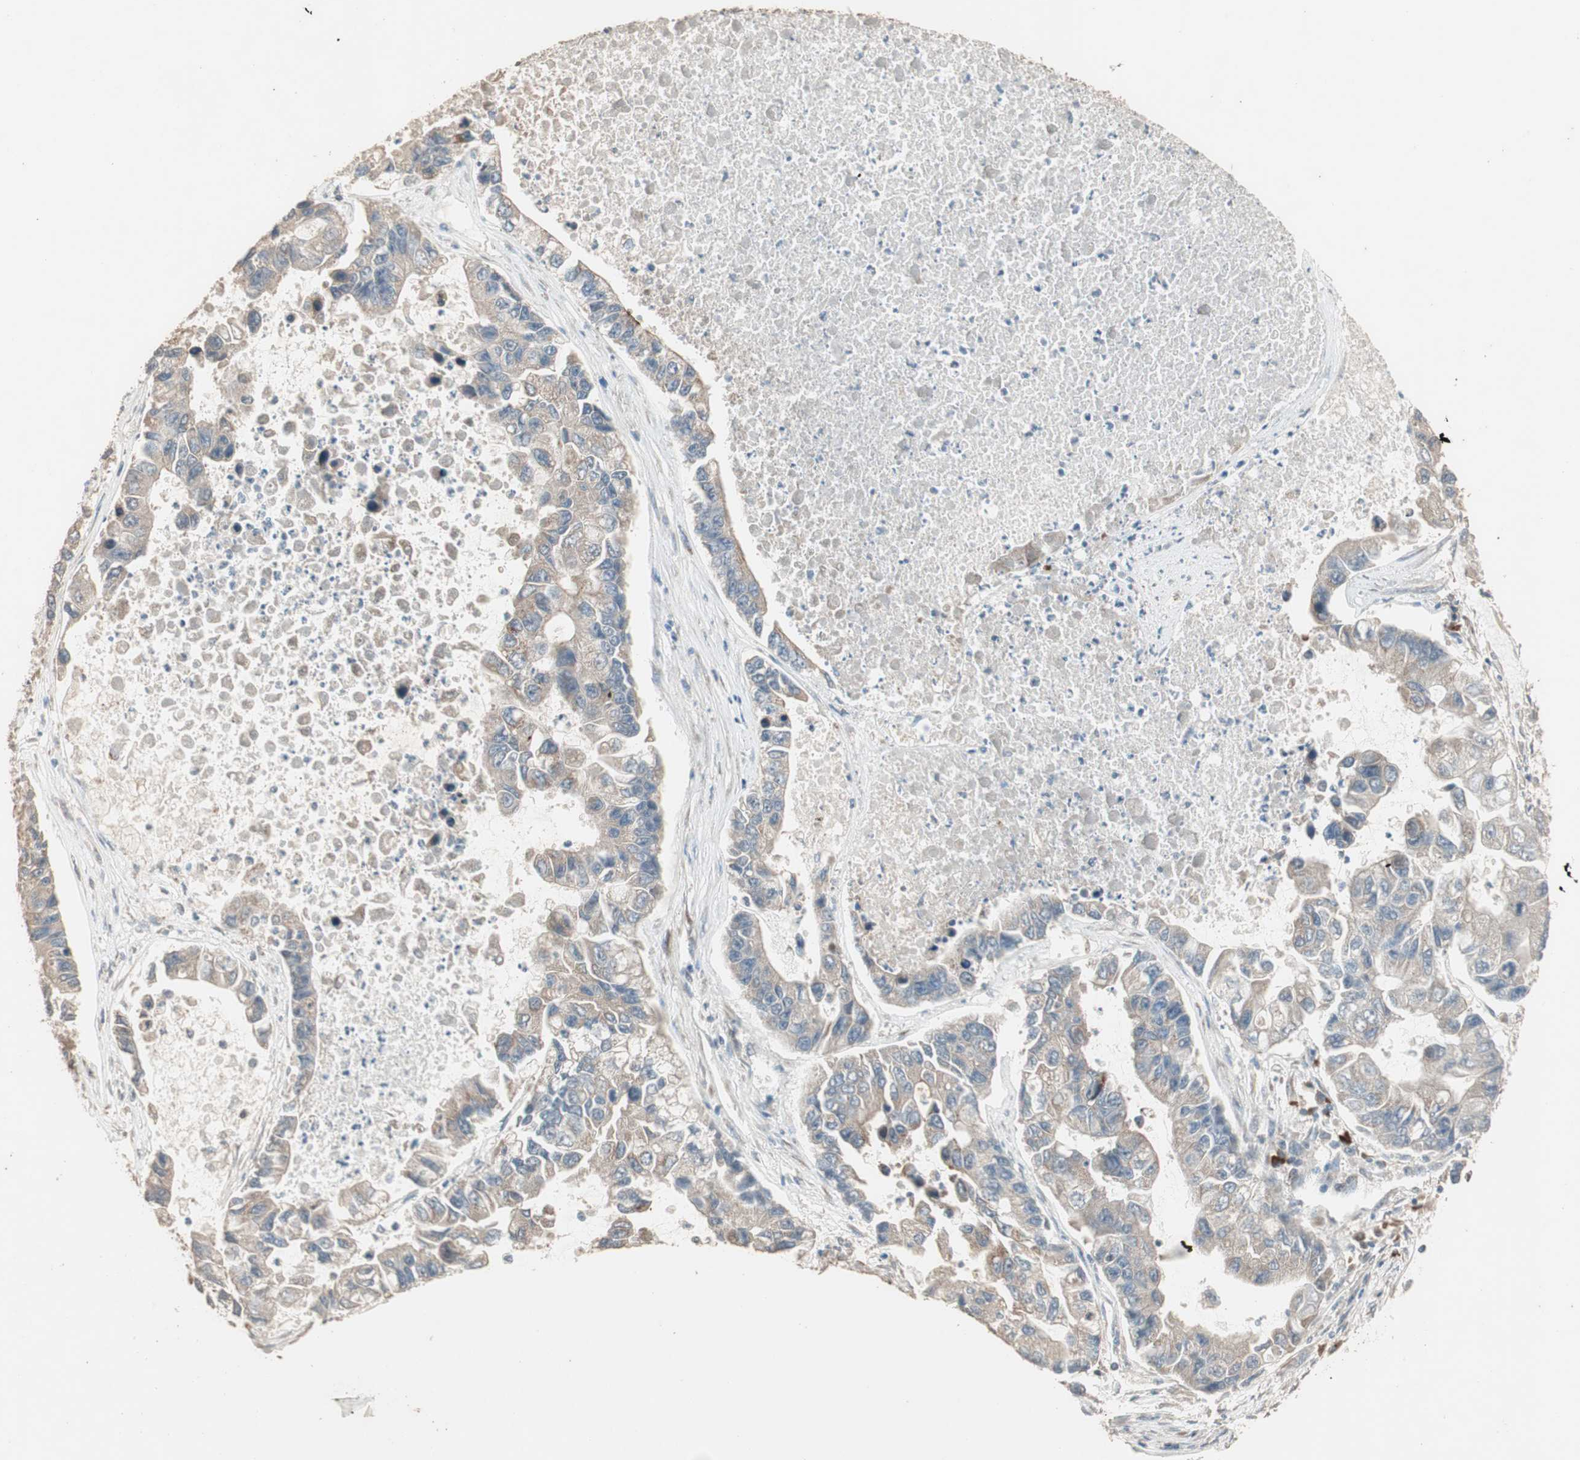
{"staining": {"intensity": "moderate", "quantity": ">75%", "location": "cytoplasmic/membranous"}, "tissue": "lung cancer", "cell_type": "Tumor cells", "image_type": "cancer", "snomed": [{"axis": "morphology", "description": "Adenocarcinoma, NOS"}, {"axis": "topography", "description": "Lung"}], "caption": "This is an image of immunohistochemistry (IHC) staining of lung cancer, which shows moderate positivity in the cytoplasmic/membranous of tumor cells.", "gene": "RARRES1", "patient": {"sex": "female", "age": 51}}